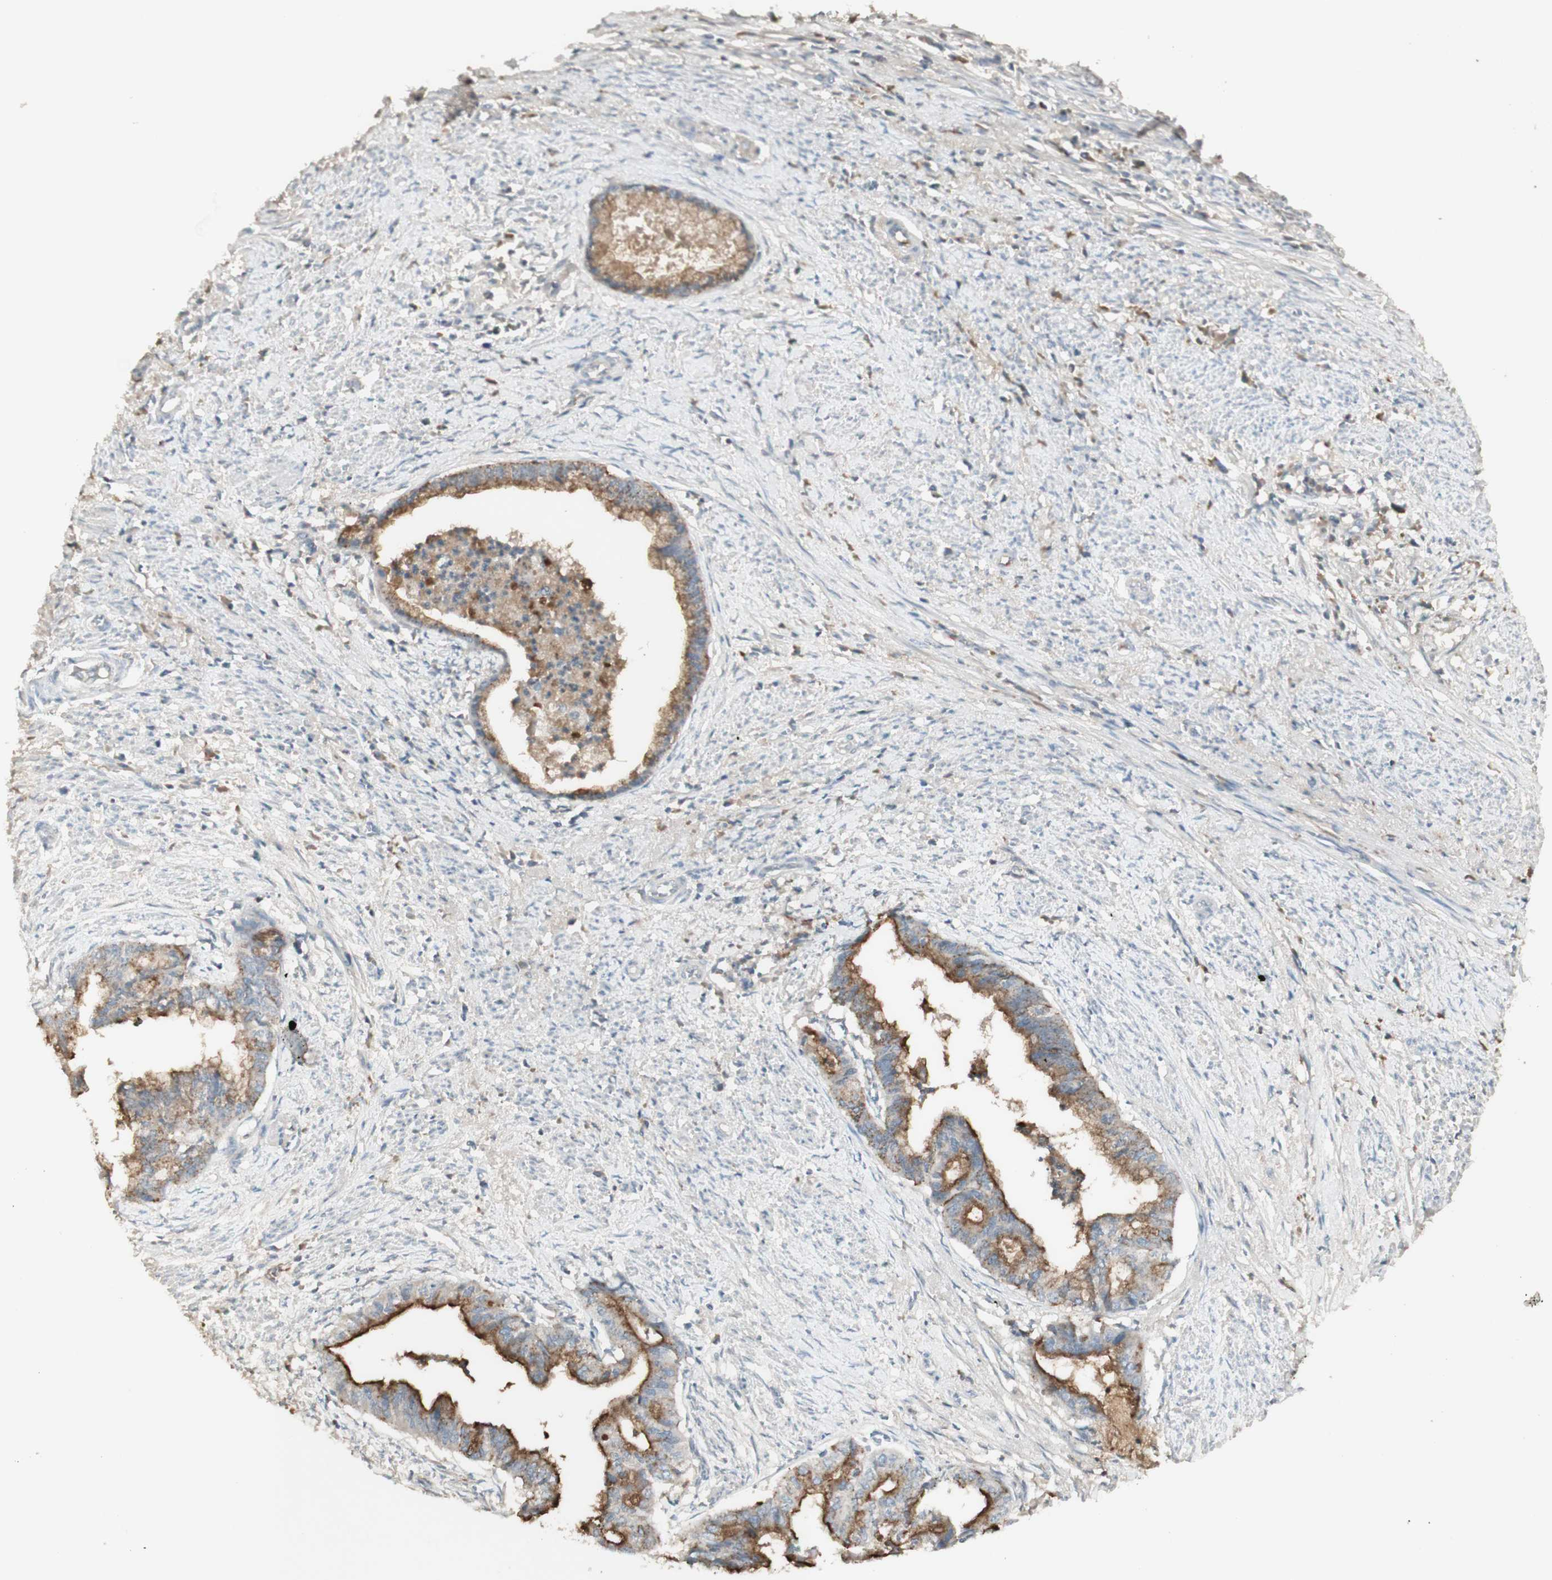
{"staining": {"intensity": "moderate", "quantity": "25%-75%", "location": "cytoplasmic/membranous"}, "tissue": "endometrial cancer", "cell_type": "Tumor cells", "image_type": "cancer", "snomed": [{"axis": "morphology", "description": "Necrosis, NOS"}, {"axis": "morphology", "description": "Adenocarcinoma, NOS"}, {"axis": "topography", "description": "Endometrium"}], "caption": "A brown stain shows moderate cytoplasmic/membranous positivity of a protein in endometrial cancer tumor cells.", "gene": "IFNG", "patient": {"sex": "female", "age": 79}}